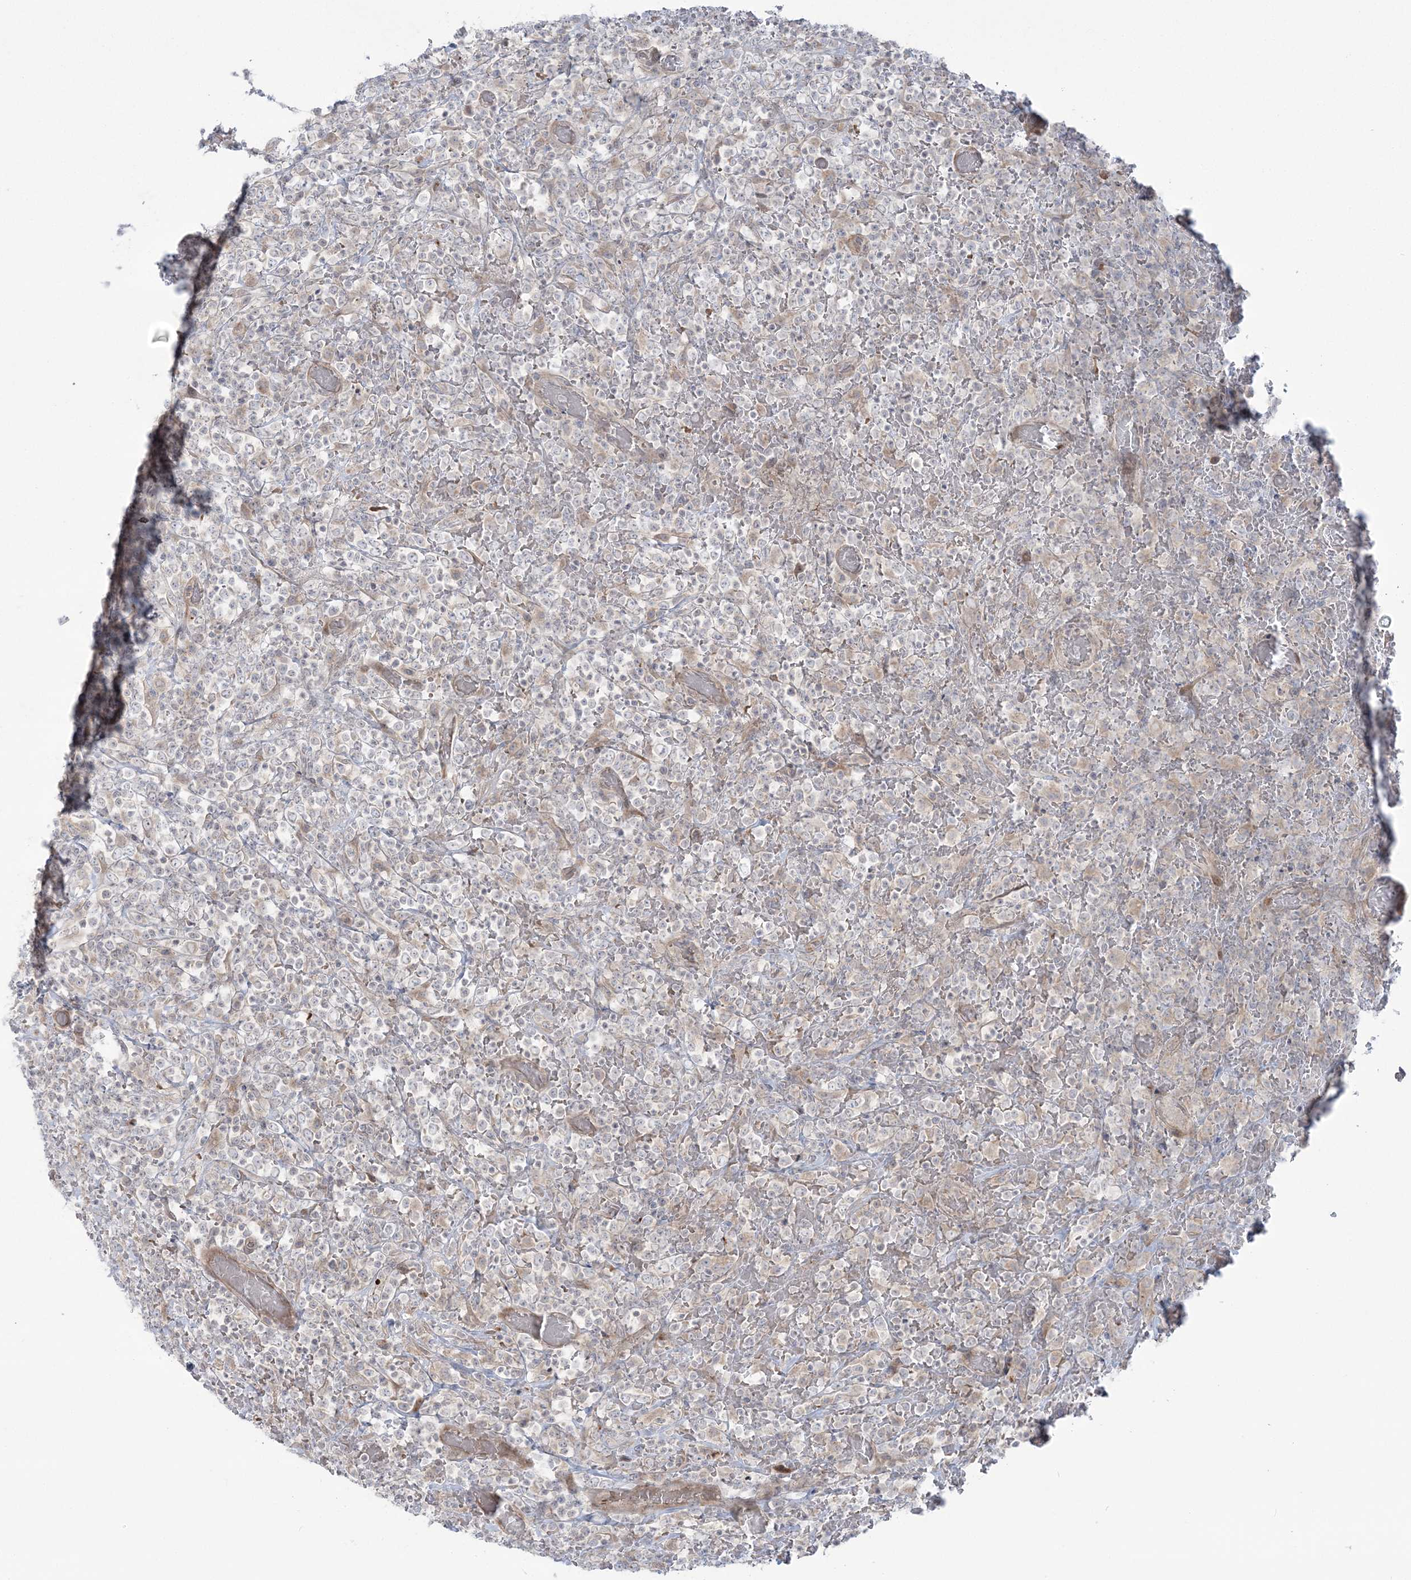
{"staining": {"intensity": "negative", "quantity": "none", "location": "none"}, "tissue": "lymphoma", "cell_type": "Tumor cells", "image_type": "cancer", "snomed": [{"axis": "morphology", "description": "Malignant lymphoma, non-Hodgkin's type, High grade"}, {"axis": "topography", "description": "Colon"}], "caption": "Lymphoma was stained to show a protein in brown. There is no significant staining in tumor cells.", "gene": "NUDT9", "patient": {"sex": "female", "age": 53}}